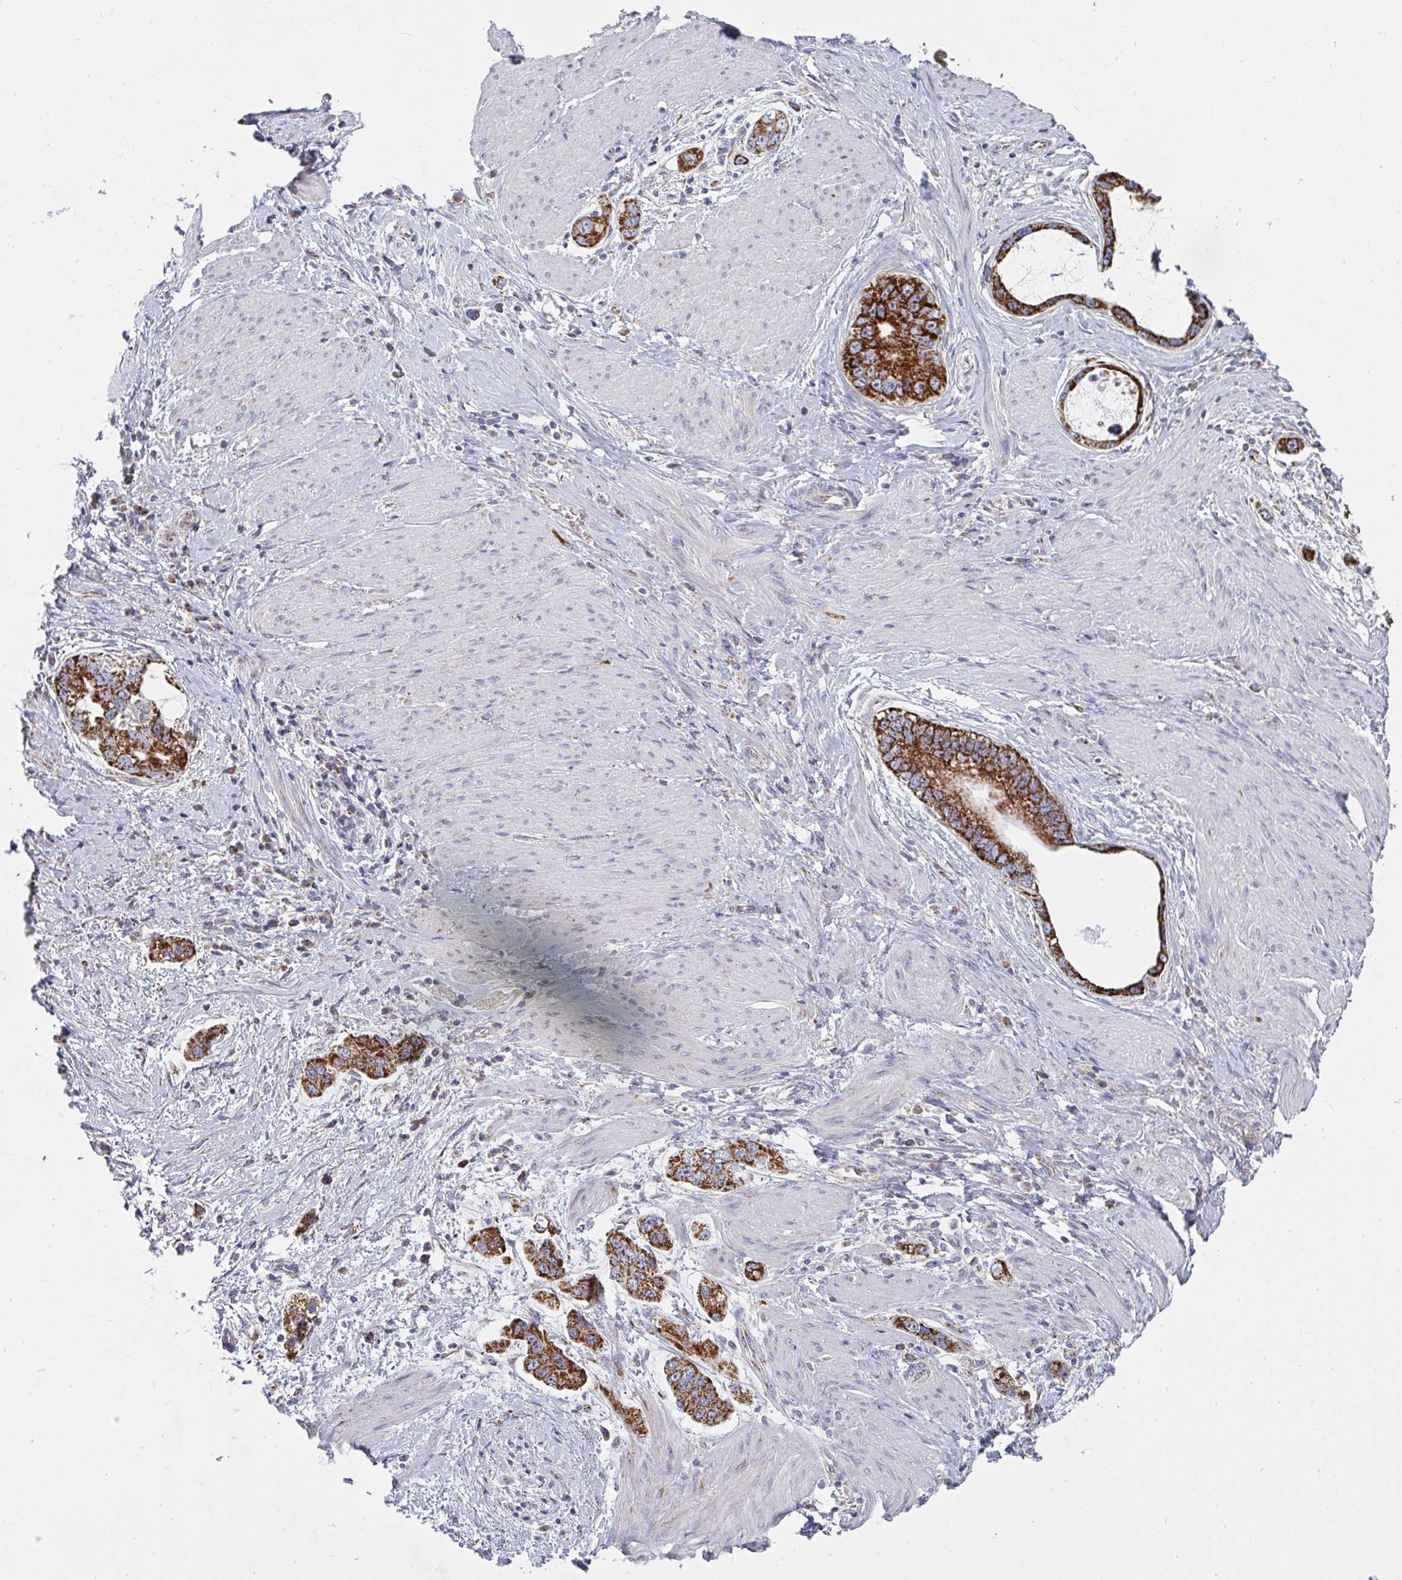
{"staining": {"intensity": "strong", "quantity": ">75%", "location": "cytoplasmic/membranous"}, "tissue": "stomach cancer", "cell_type": "Tumor cells", "image_type": "cancer", "snomed": [{"axis": "morphology", "description": "Adenocarcinoma, NOS"}, {"axis": "topography", "description": "Stomach, lower"}], "caption": "The image shows immunohistochemical staining of stomach cancer. There is strong cytoplasmic/membranous expression is present in approximately >75% of tumor cells.", "gene": "FAHD1", "patient": {"sex": "female", "age": 93}}